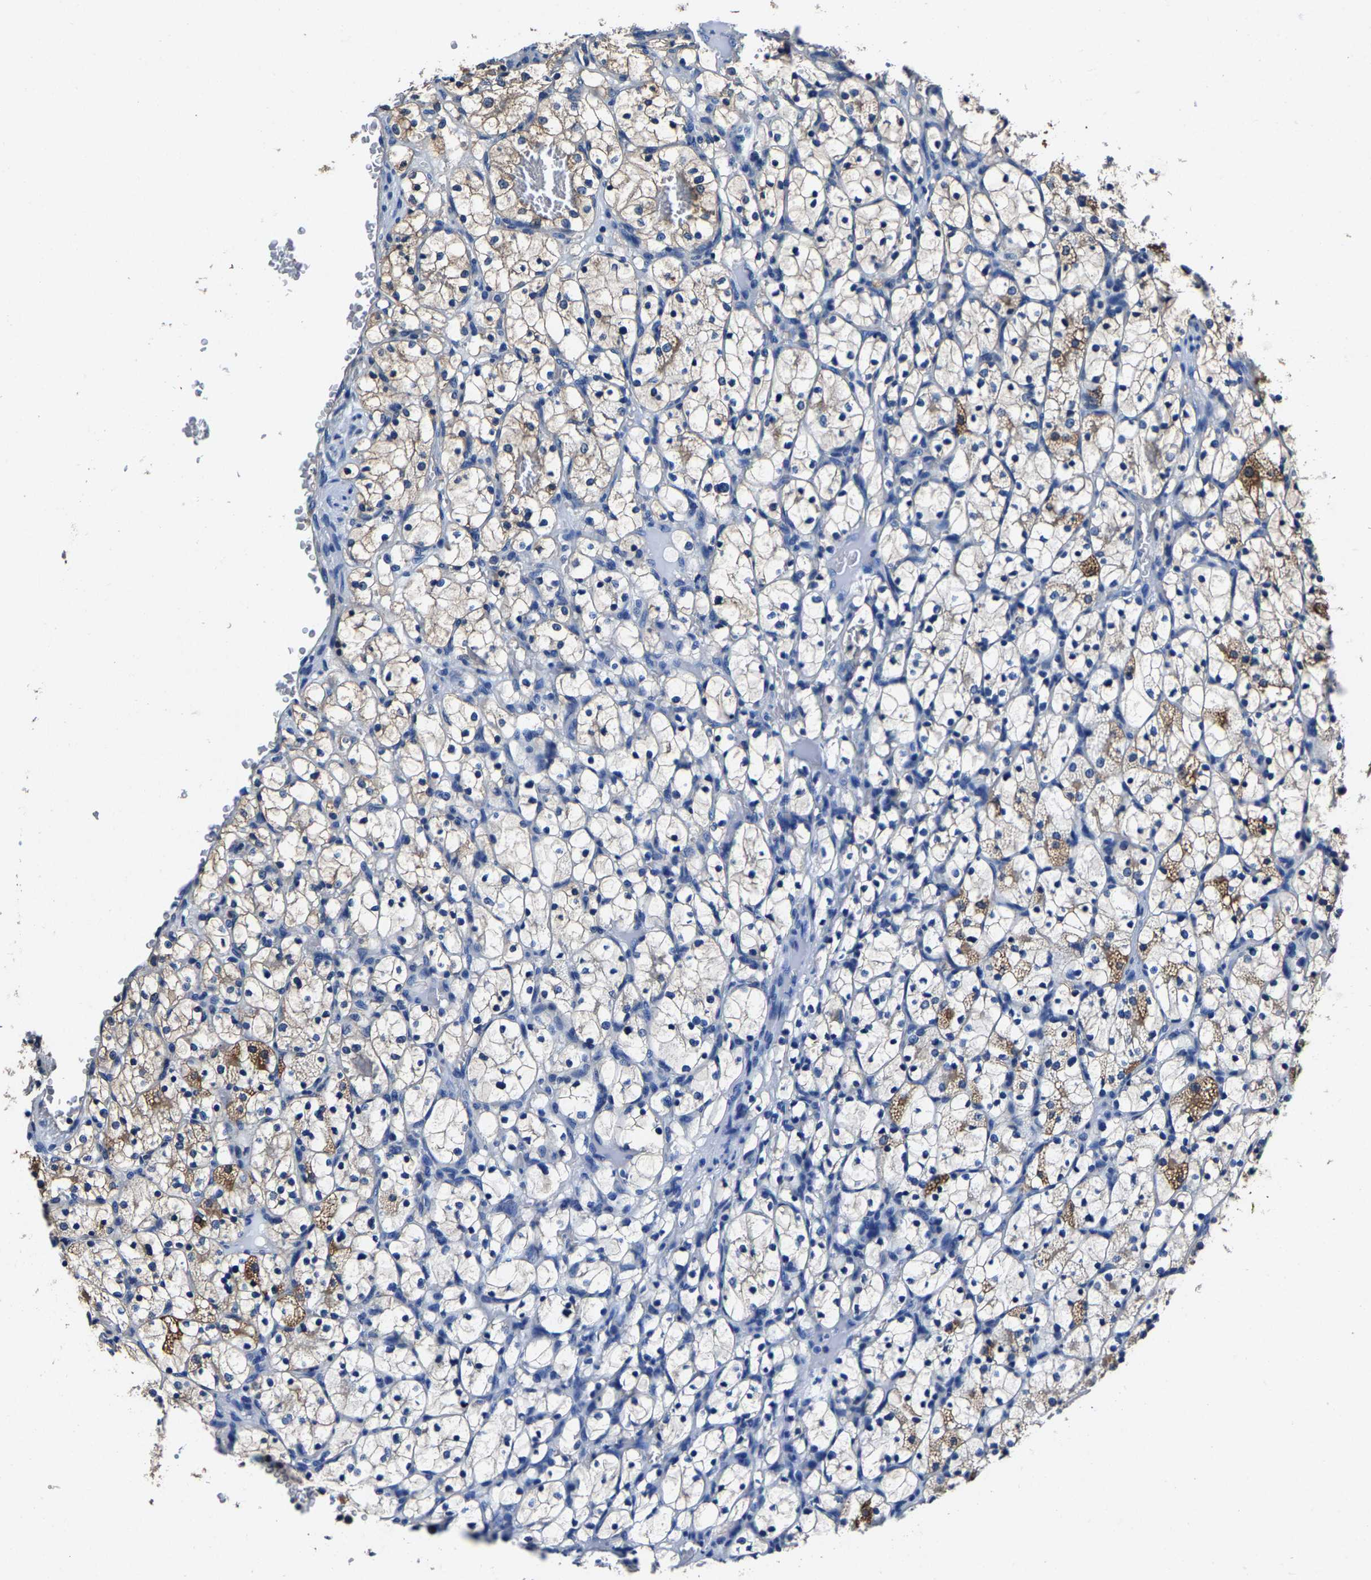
{"staining": {"intensity": "weak", "quantity": "25%-75%", "location": "cytoplasmic/membranous"}, "tissue": "renal cancer", "cell_type": "Tumor cells", "image_type": "cancer", "snomed": [{"axis": "morphology", "description": "Adenocarcinoma, NOS"}, {"axis": "topography", "description": "Kidney"}], "caption": "The micrograph demonstrates immunohistochemical staining of renal cancer (adenocarcinoma). There is weak cytoplasmic/membranous expression is present in about 25%-75% of tumor cells.", "gene": "ALDOB", "patient": {"sex": "female", "age": 69}}